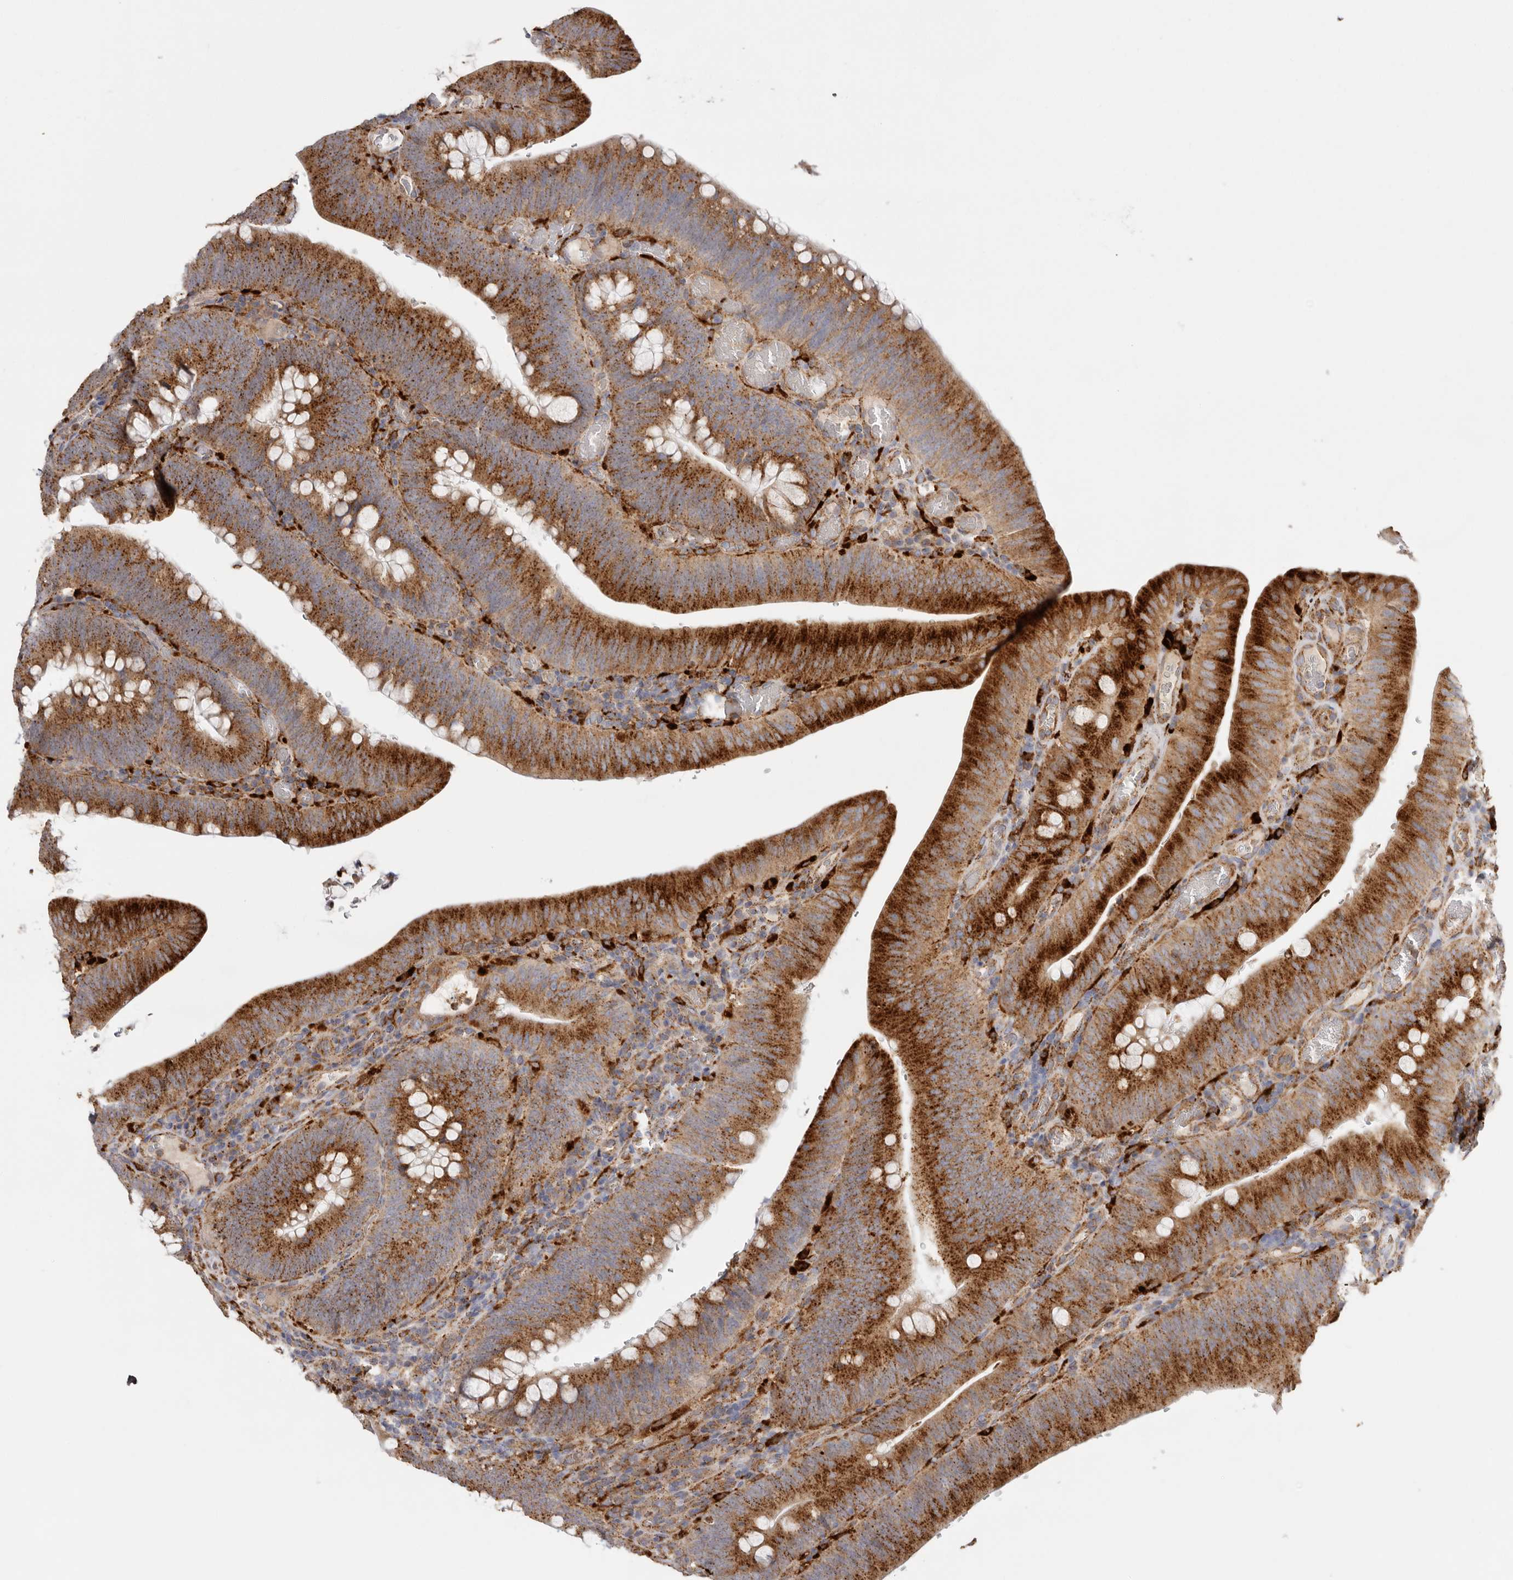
{"staining": {"intensity": "strong", "quantity": "25%-75%", "location": "cytoplasmic/membranous"}, "tissue": "colorectal cancer", "cell_type": "Tumor cells", "image_type": "cancer", "snomed": [{"axis": "morphology", "description": "Normal tissue, NOS"}, {"axis": "topography", "description": "Colon"}], "caption": "Protein staining of colorectal cancer tissue shows strong cytoplasmic/membranous staining in approximately 25%-75% of tumor cells.", "gene": "GRN", "patient": {"sex": "female", "age": 82}}